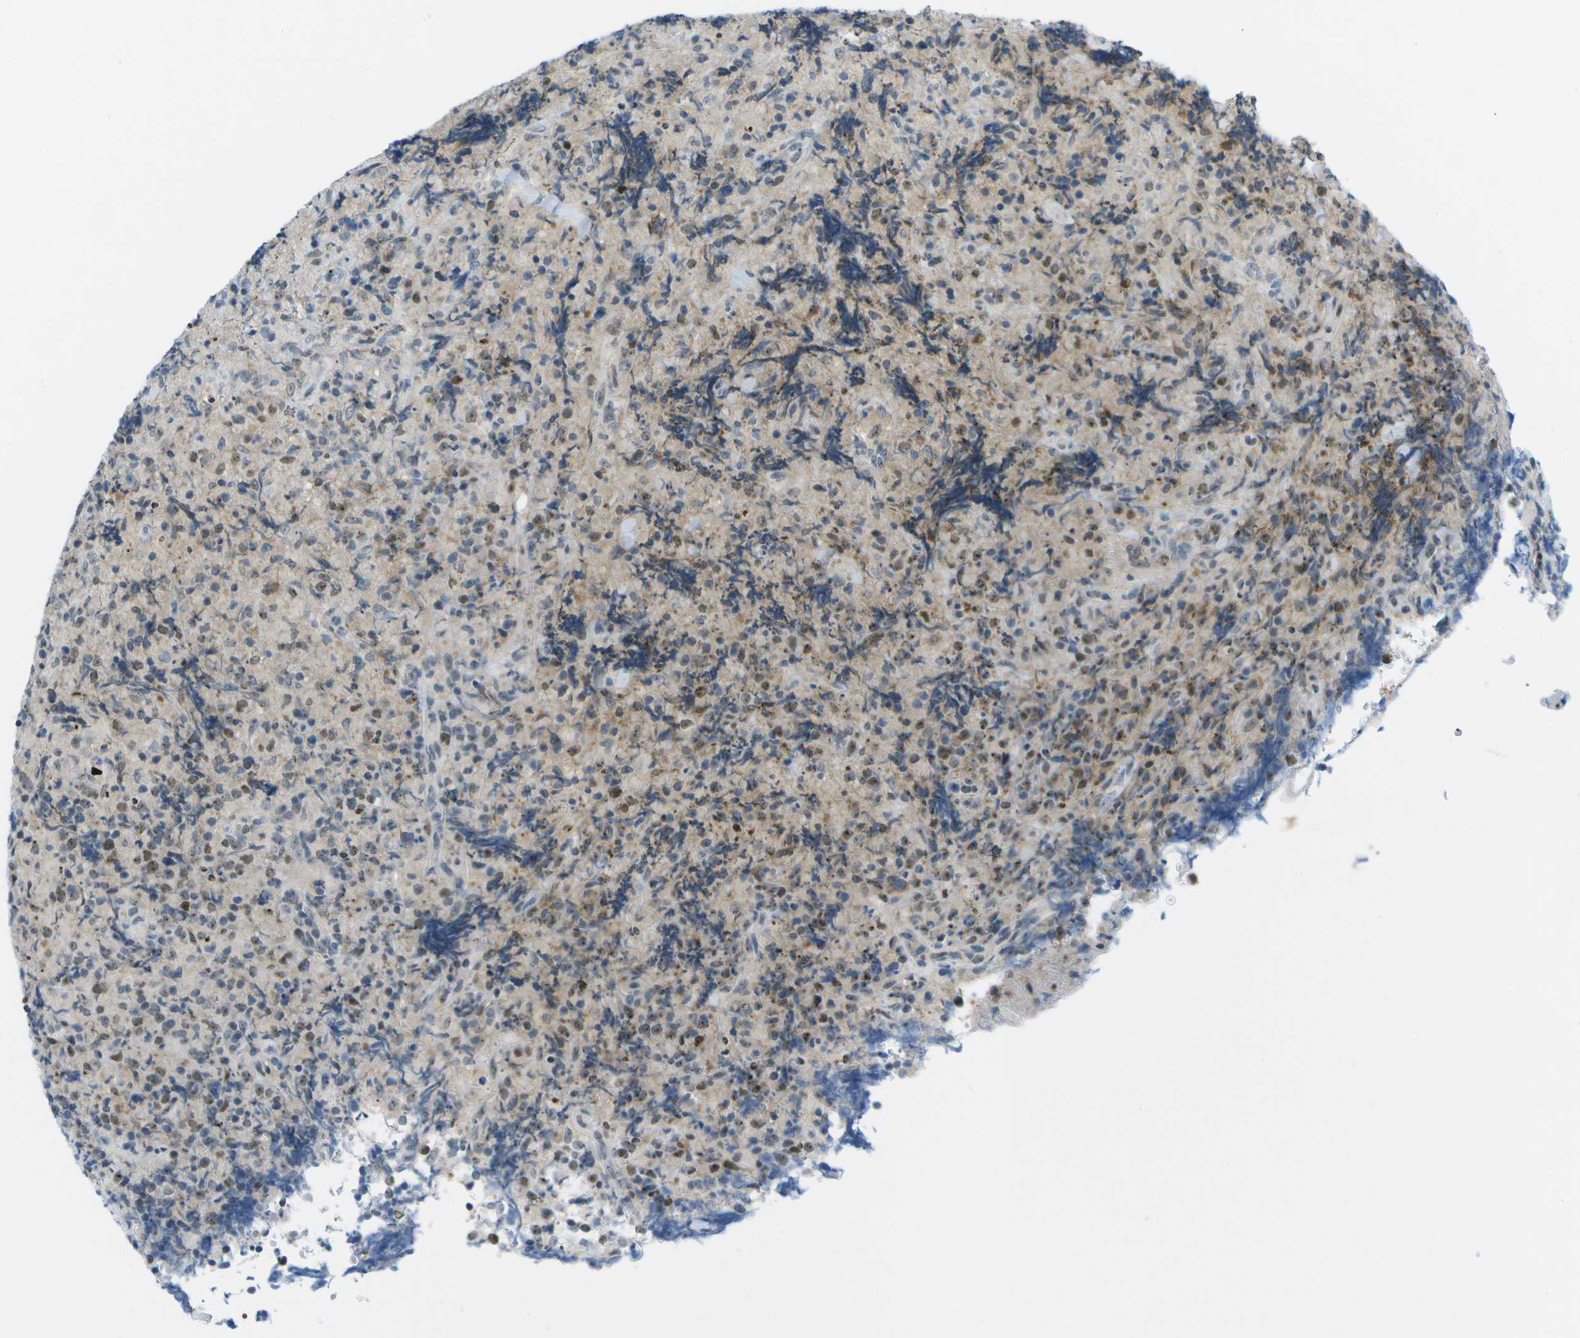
{"staining": {"intensity": "weak", "quantity": "25%-75%", "location": "nuclear"}, "tissue": "lymphoma", "cell_type": "Tumor cells", "image_type": "cancer", "snomed": [{"axis": "morphology", "description": "Malignant lymphoma, non-Hodgkin's type, High grade"}, {"axis": "topography", "description": "Tonsil"}], "caption": "Tumor cells display low levels of weak nuclear staining in approximately 25%-75% of cells in lymphoma.", "gene": "PITHD1", "patient": {"sex": "female", "age": 36}}